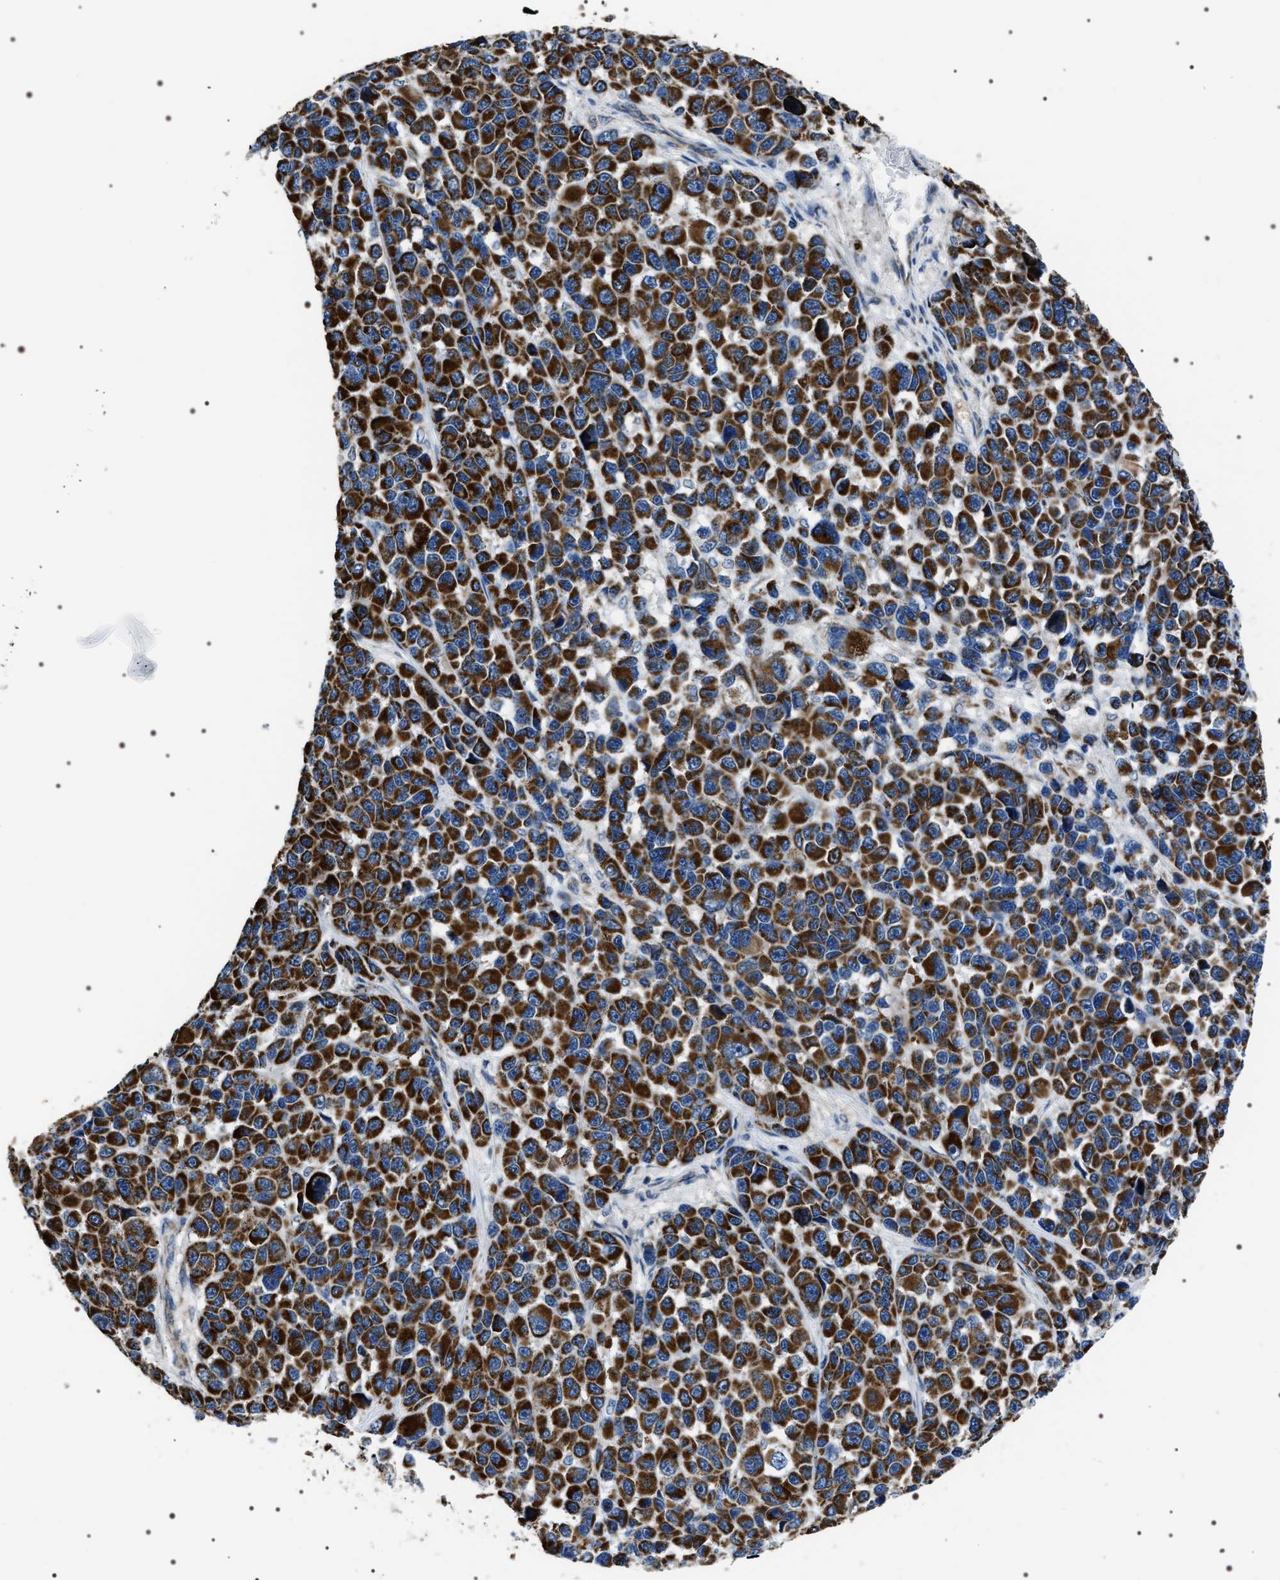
{"staining": {"intensity": "strong", "quantity": ">75%", "location": "cytoplasmic/membranous"}, "tissue": "melanoma", "cell_type": "Tumor cells", "image_type": "cancer", "snomed": [{"axis": "morphology", "description": "Malignant melanoma, NOS"}, {"axis": "topography", "description": "Skin"}], "caption": "Protein analysis of melanoma tissue shows strong cytoplasmic/membranous expression in approximately >75% of tumor cells. Immunohistochemistry stains the protein of interest in brown and the nuclei are stained blue.", "gene": "NTMT1", "patient": {"sex": "male", "age": 53}}